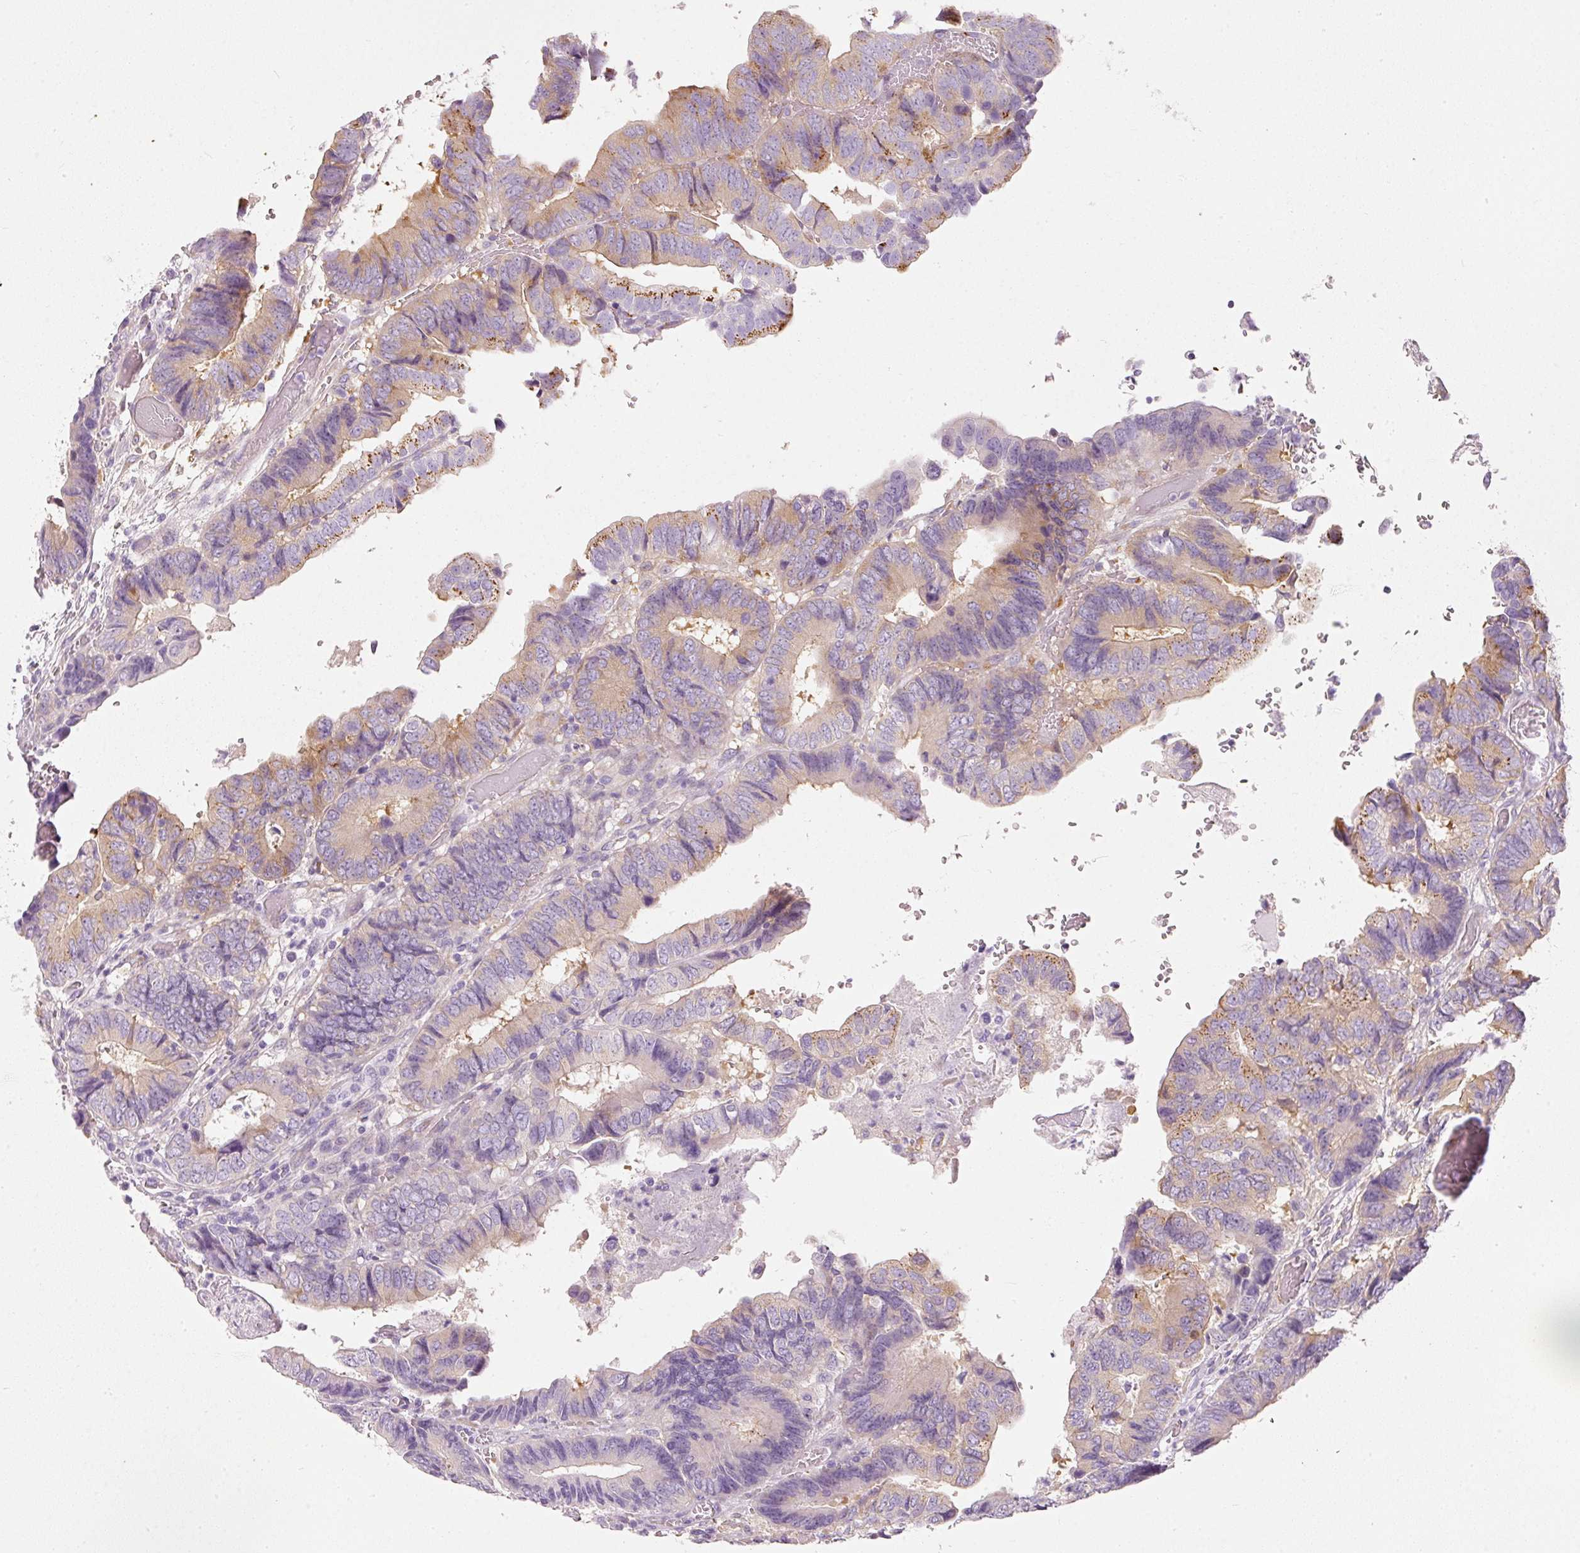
{"staining": {"intensity": "weak", "quantity": "<25%", "location": "cytoplasmic/membranous"}, "tissue": "colorectal cancer", "cell_type": "Tumor cells", "image_type": "cancer", "snomed": [{"axis": "morphology", "description": "Adenocarcinoma, NOS"}, {"axis": "topography", "description": "Colon"}], "caption": "Tumor cells are negative for brown protein staining in colorectal cancer.", "gene": "PDXDC1", "patient": {"sex": "male", "age": 85}}